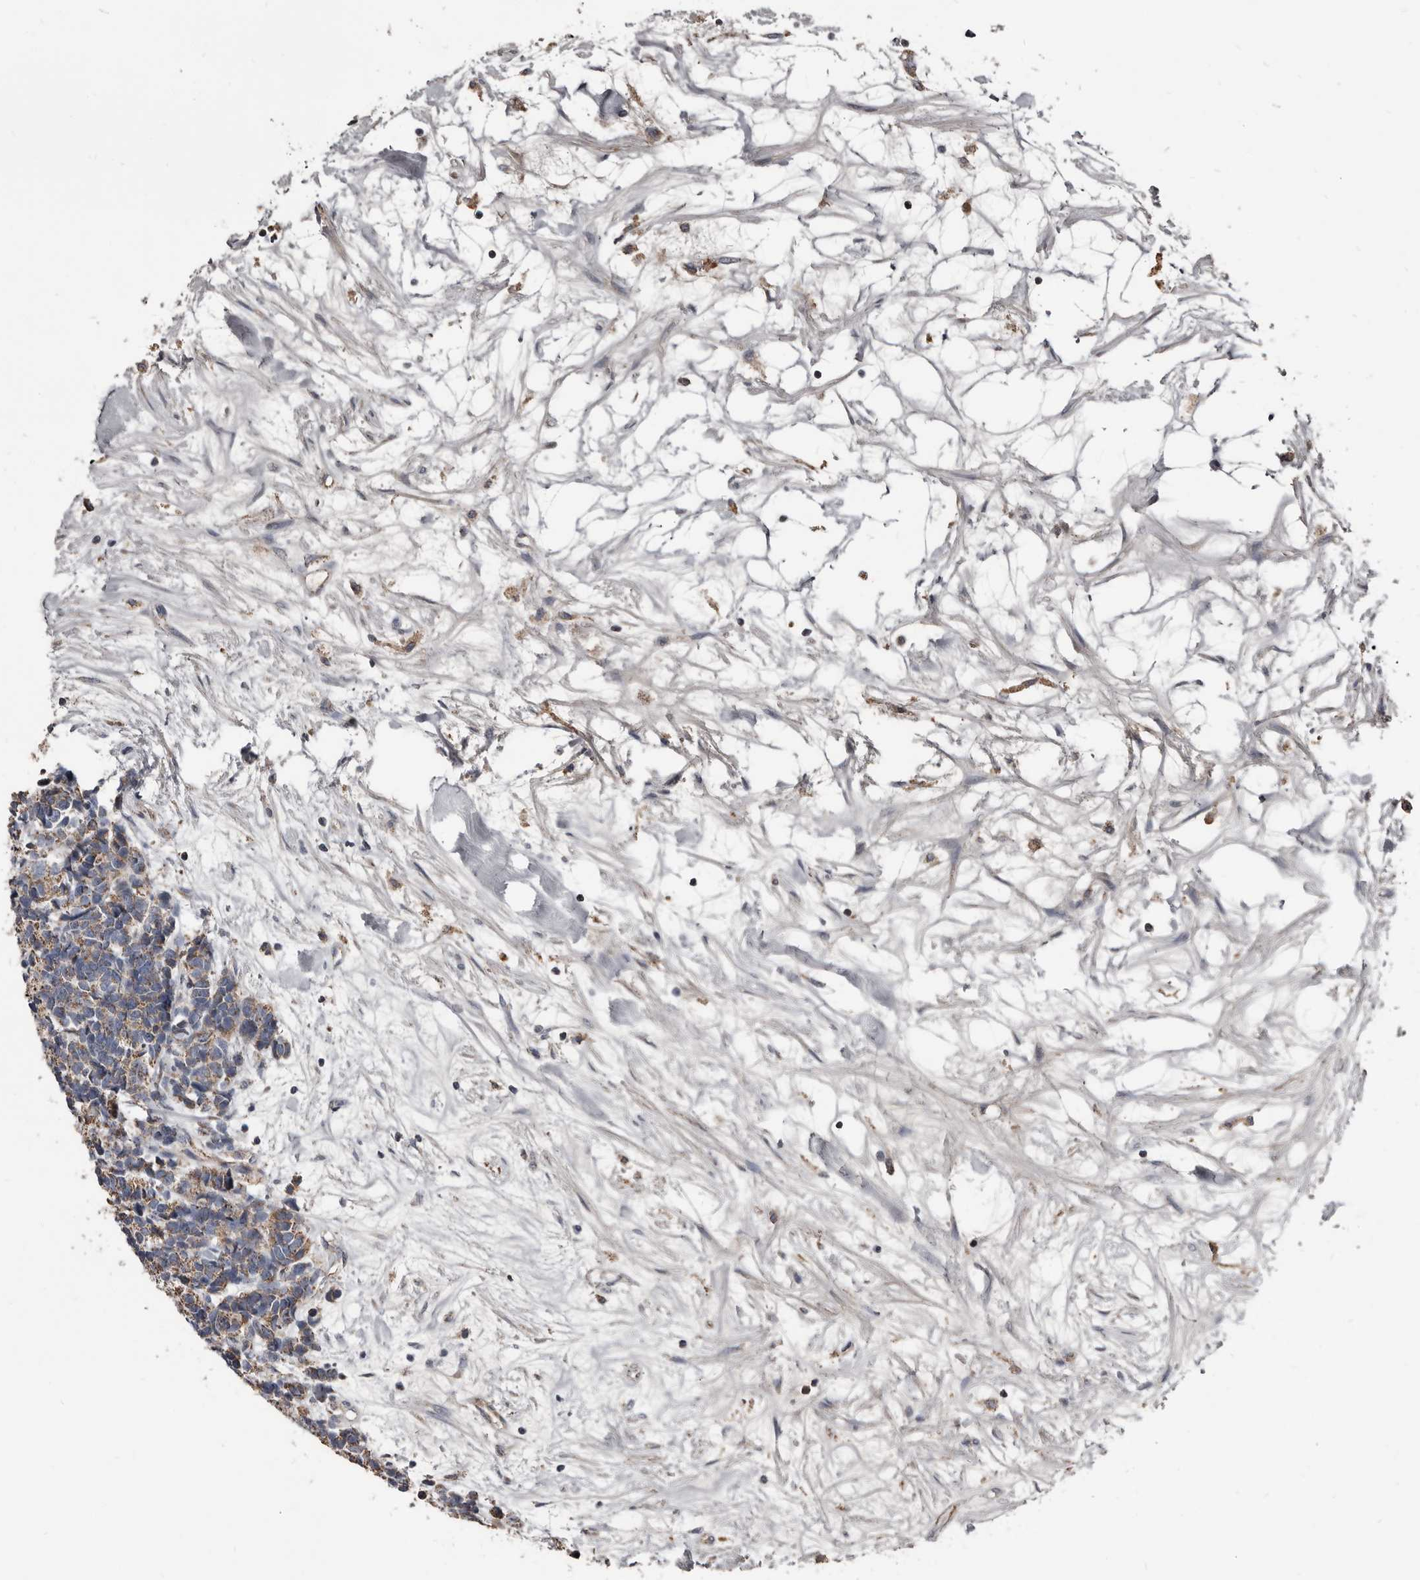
{"staining": {"intensity": "moderate", "quantity": ">75%", "location": "cytoplasmic/membranous"}, "tissue": "carcinoid", "cell_type": "Tumor cells", "image_type": "cancer", "snomed": [{"axis": "morphology", "description": "Carcinoma, NOS"}, {"axis": "morphology", "description": "Carcinoid, malignant, NOS"}, {"axis": "topography", "description": "Urinary bladder"}], "caption": "Immunohistochemistry of carcinoma shows medium levels of moderate cytoplasmic/membranous staining in approximately >75% of tumor cells.", "gene": "GREB1", "patient": {"sex": "male", "age": 57}}